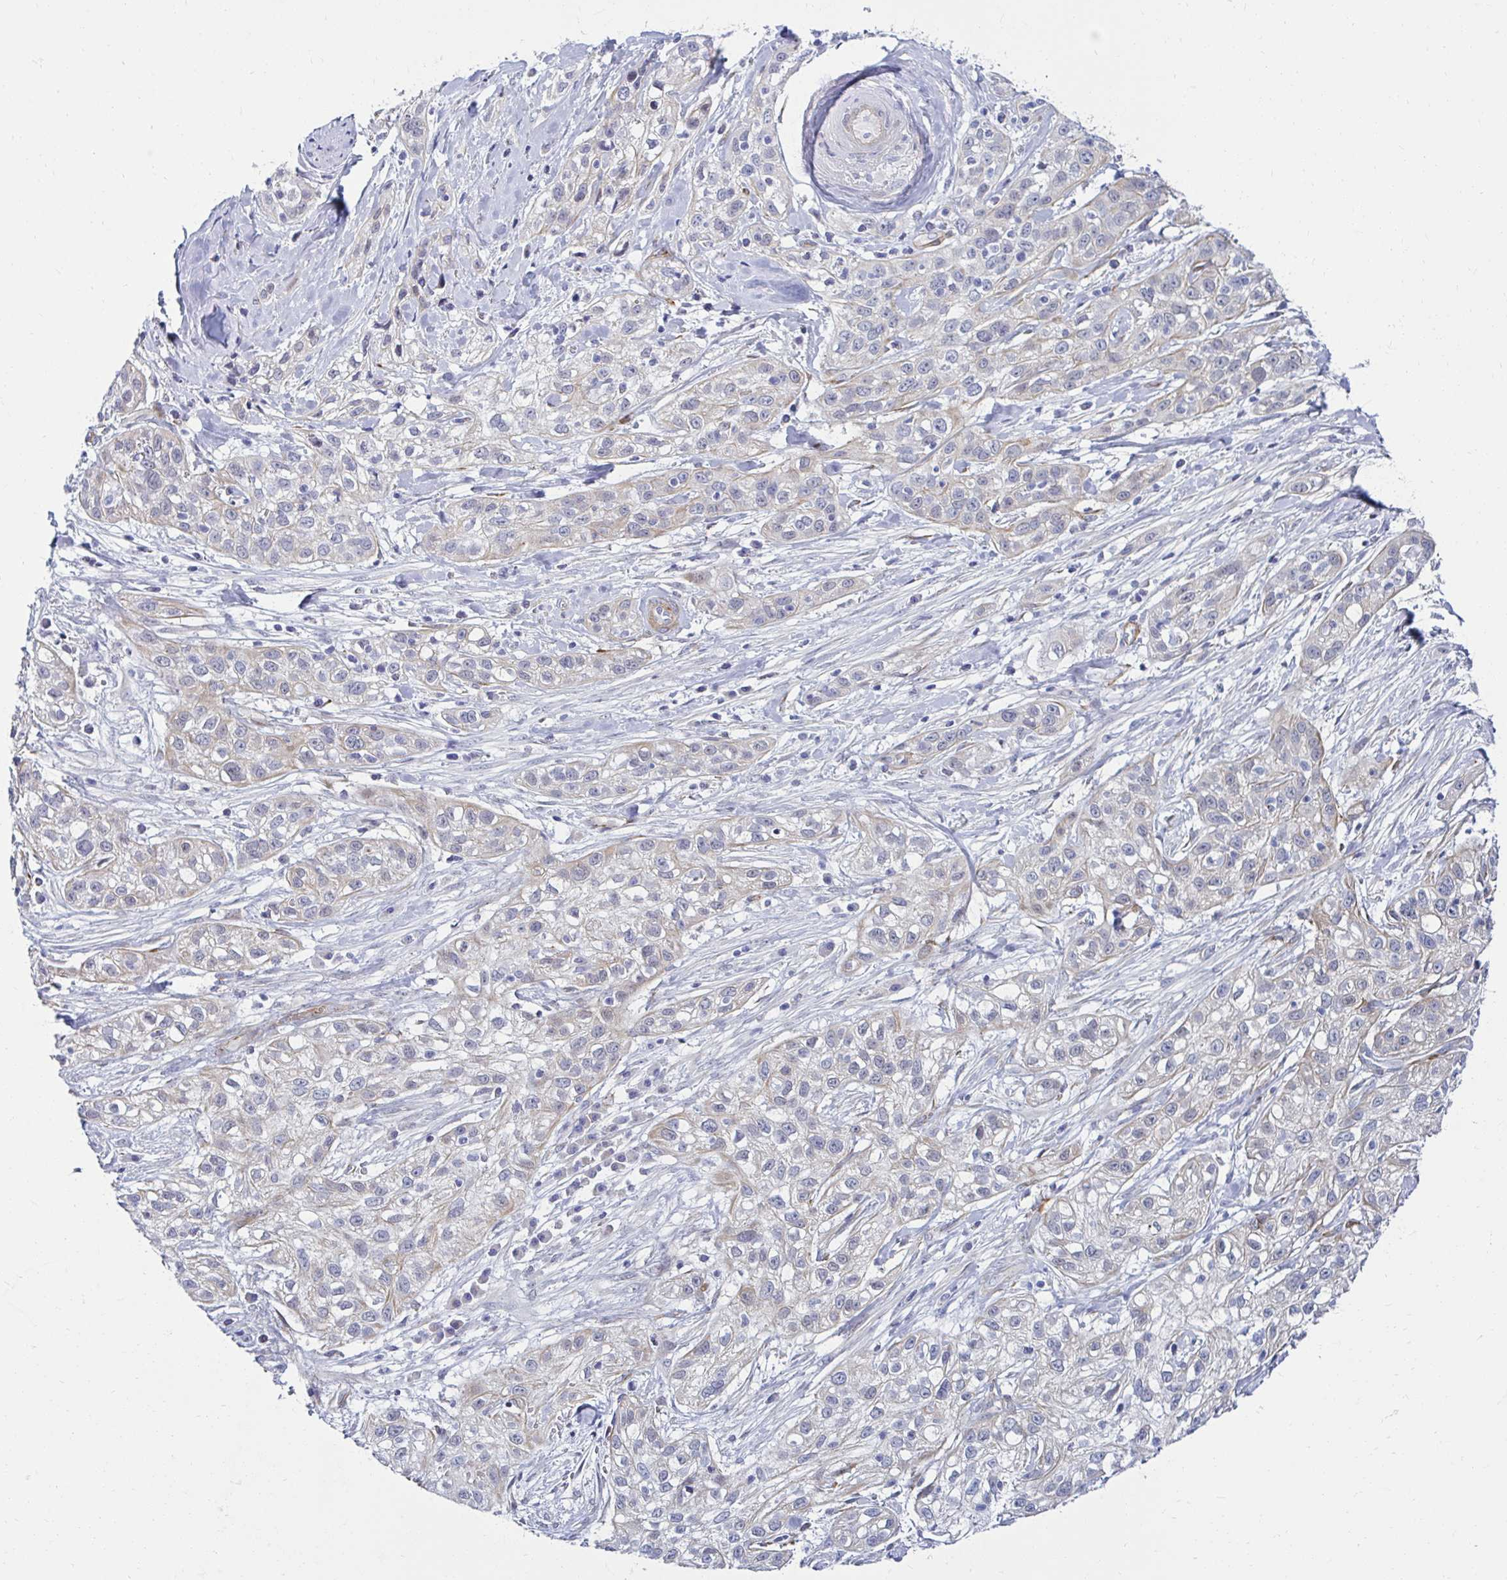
{"staining": {"intensity": "negative", "quantity": "none", "location": "none"}, "tissue": "skin cancer", "cell_type": "Tumor cells", "image_type": "cancer", "snomed": [{"axis": "morphology", "description": "Squamous cell carcinoma, NOS"}, {"axis": "topography", "description": "Skin"}], "caption": "Tumor cells show no significant protein staining in skin cancer (squamous cell carcinoma).", "gene": "ANKRD62", "patient": {"sex": "male", "age": 82}}